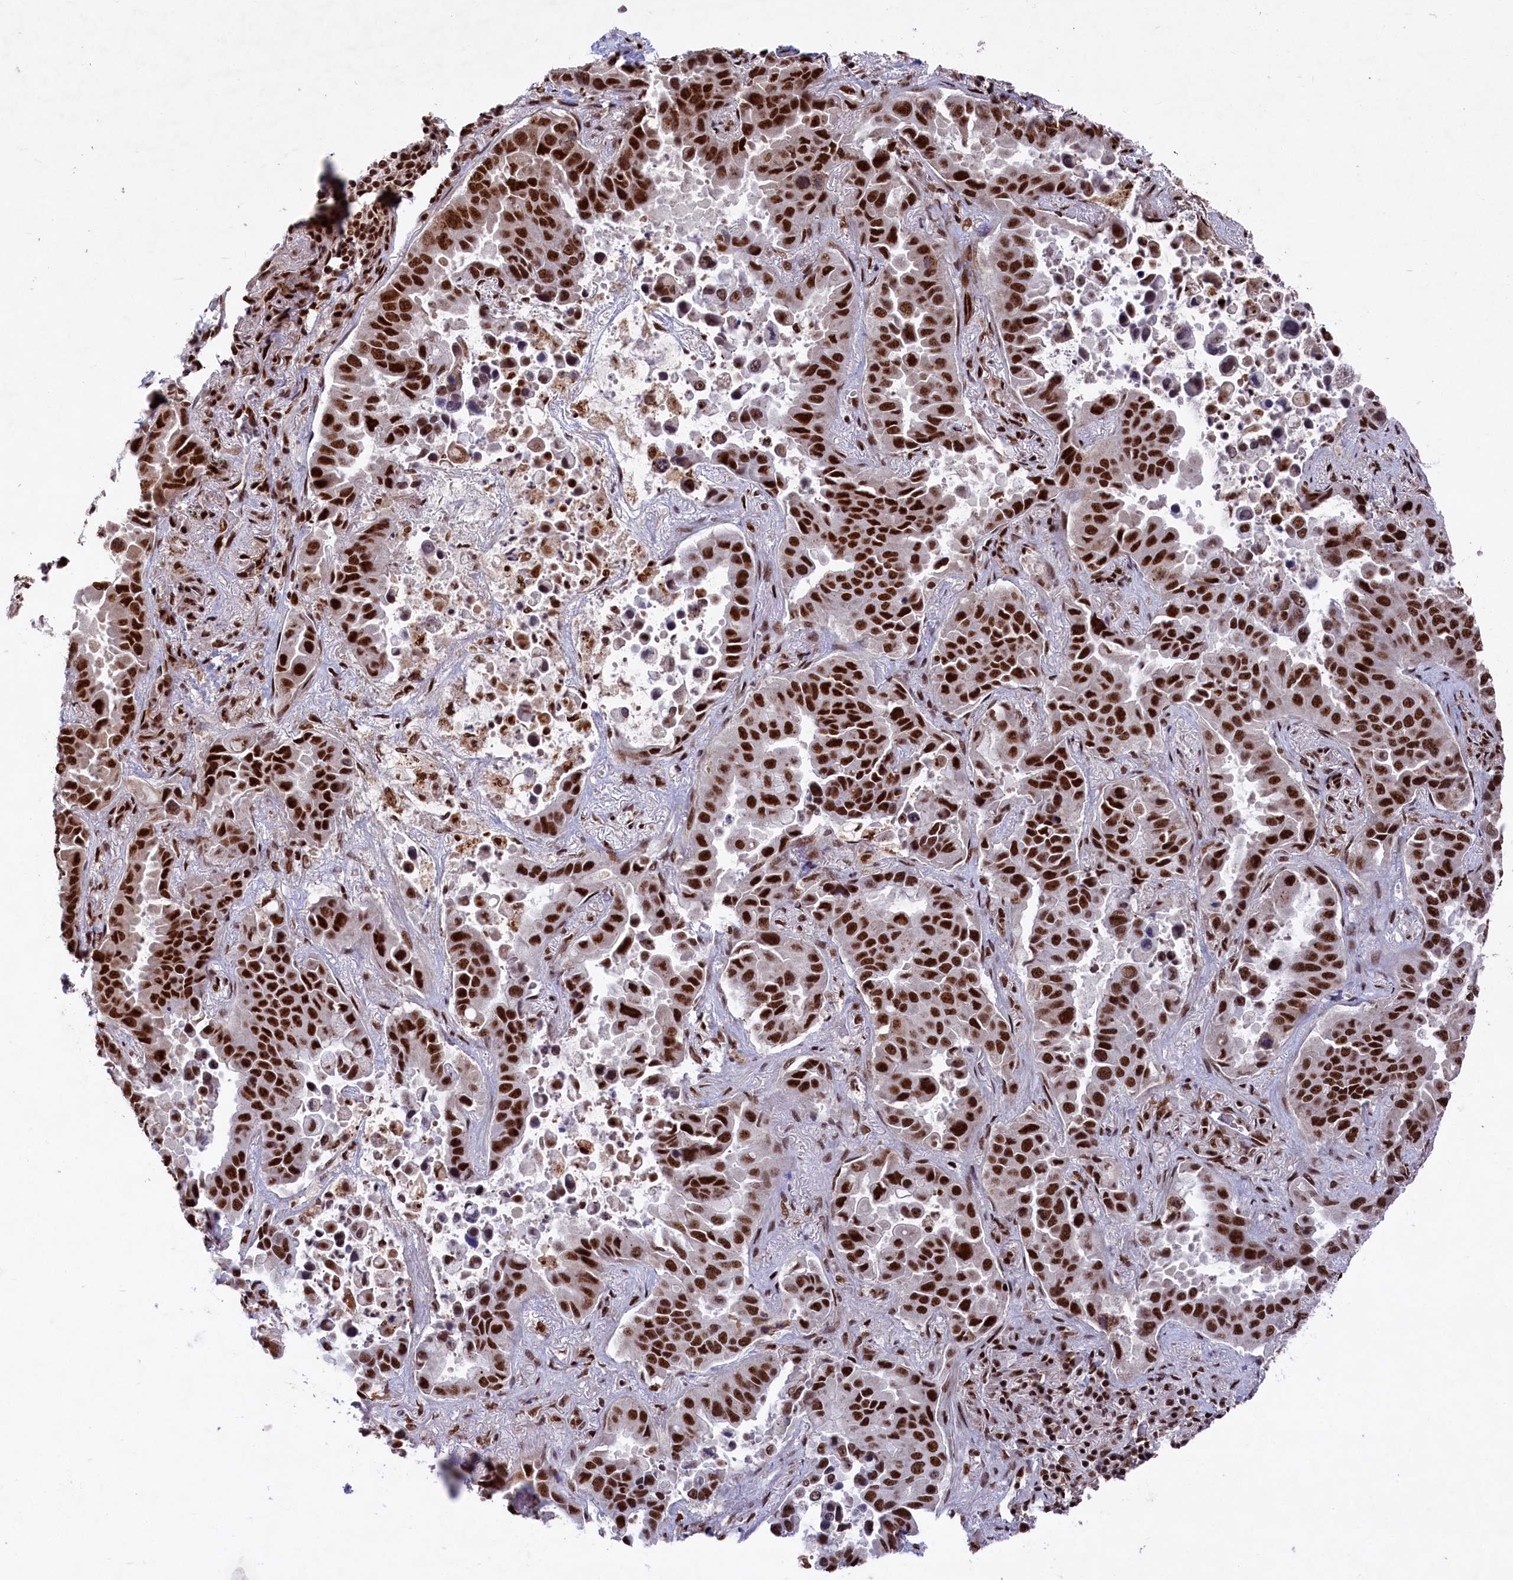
{"staining": {"intensity": "strong", "quantity": ">75%", "location": "nuclear"}, "tissue": "lung cancer", "cell_type": "Tumor cells", "image_type": "cancer", "snomed": [{"axis": "morphology", "description": "Adenocarcinoma, NOS"}, {"axis": "topography", "description": "Lung"}], "caption": "A high-resolution image shows IHC staining of lung cancer, which shows strong nuclear staining in approximately >75% of tumor cells.", "gene": "PRPF31", "patient": {"sex": "male", "age": 64}}